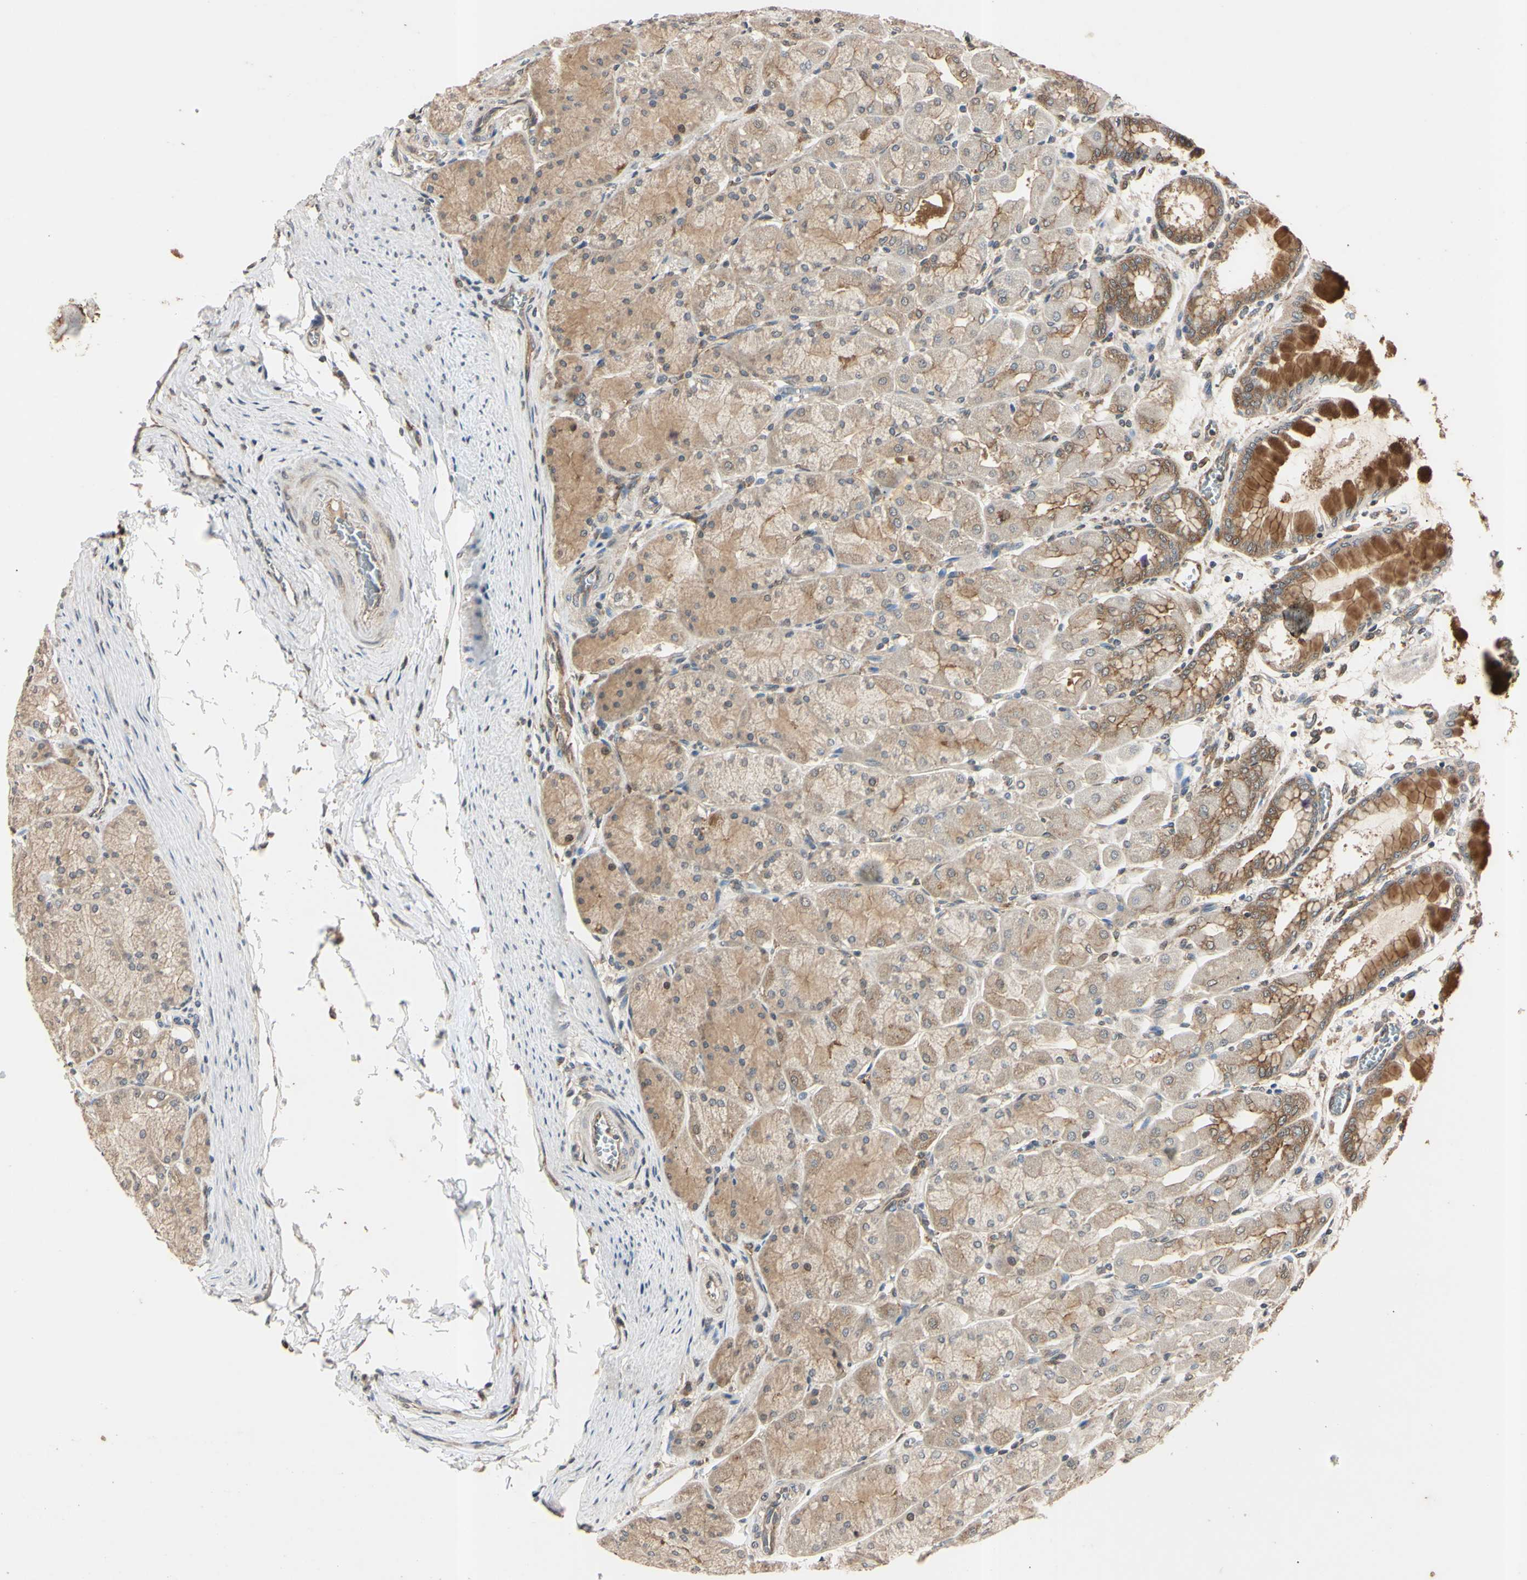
{"staining": {"intensity": "moderate", "quantity": ">75%", "location": "cytoplasmic/membranous"}, "tissue": "stomach", "cell_type": "Glandular cells", "image_type": "normal", "snomed": [{"axis": "morphology", "description": "Normal tissue, NOS"}, {"axis": "topography", "description": "Stomach, upper"}], "caption": "This histopathology image displays immunohistochemistry (IHC) staining of normal human stomach, with medium moderate cytoplasmic/membranous staining in approximately >75% of glandular cells.", "gene": "EPN1", "patient": {"sex": "female", "age": 56}}